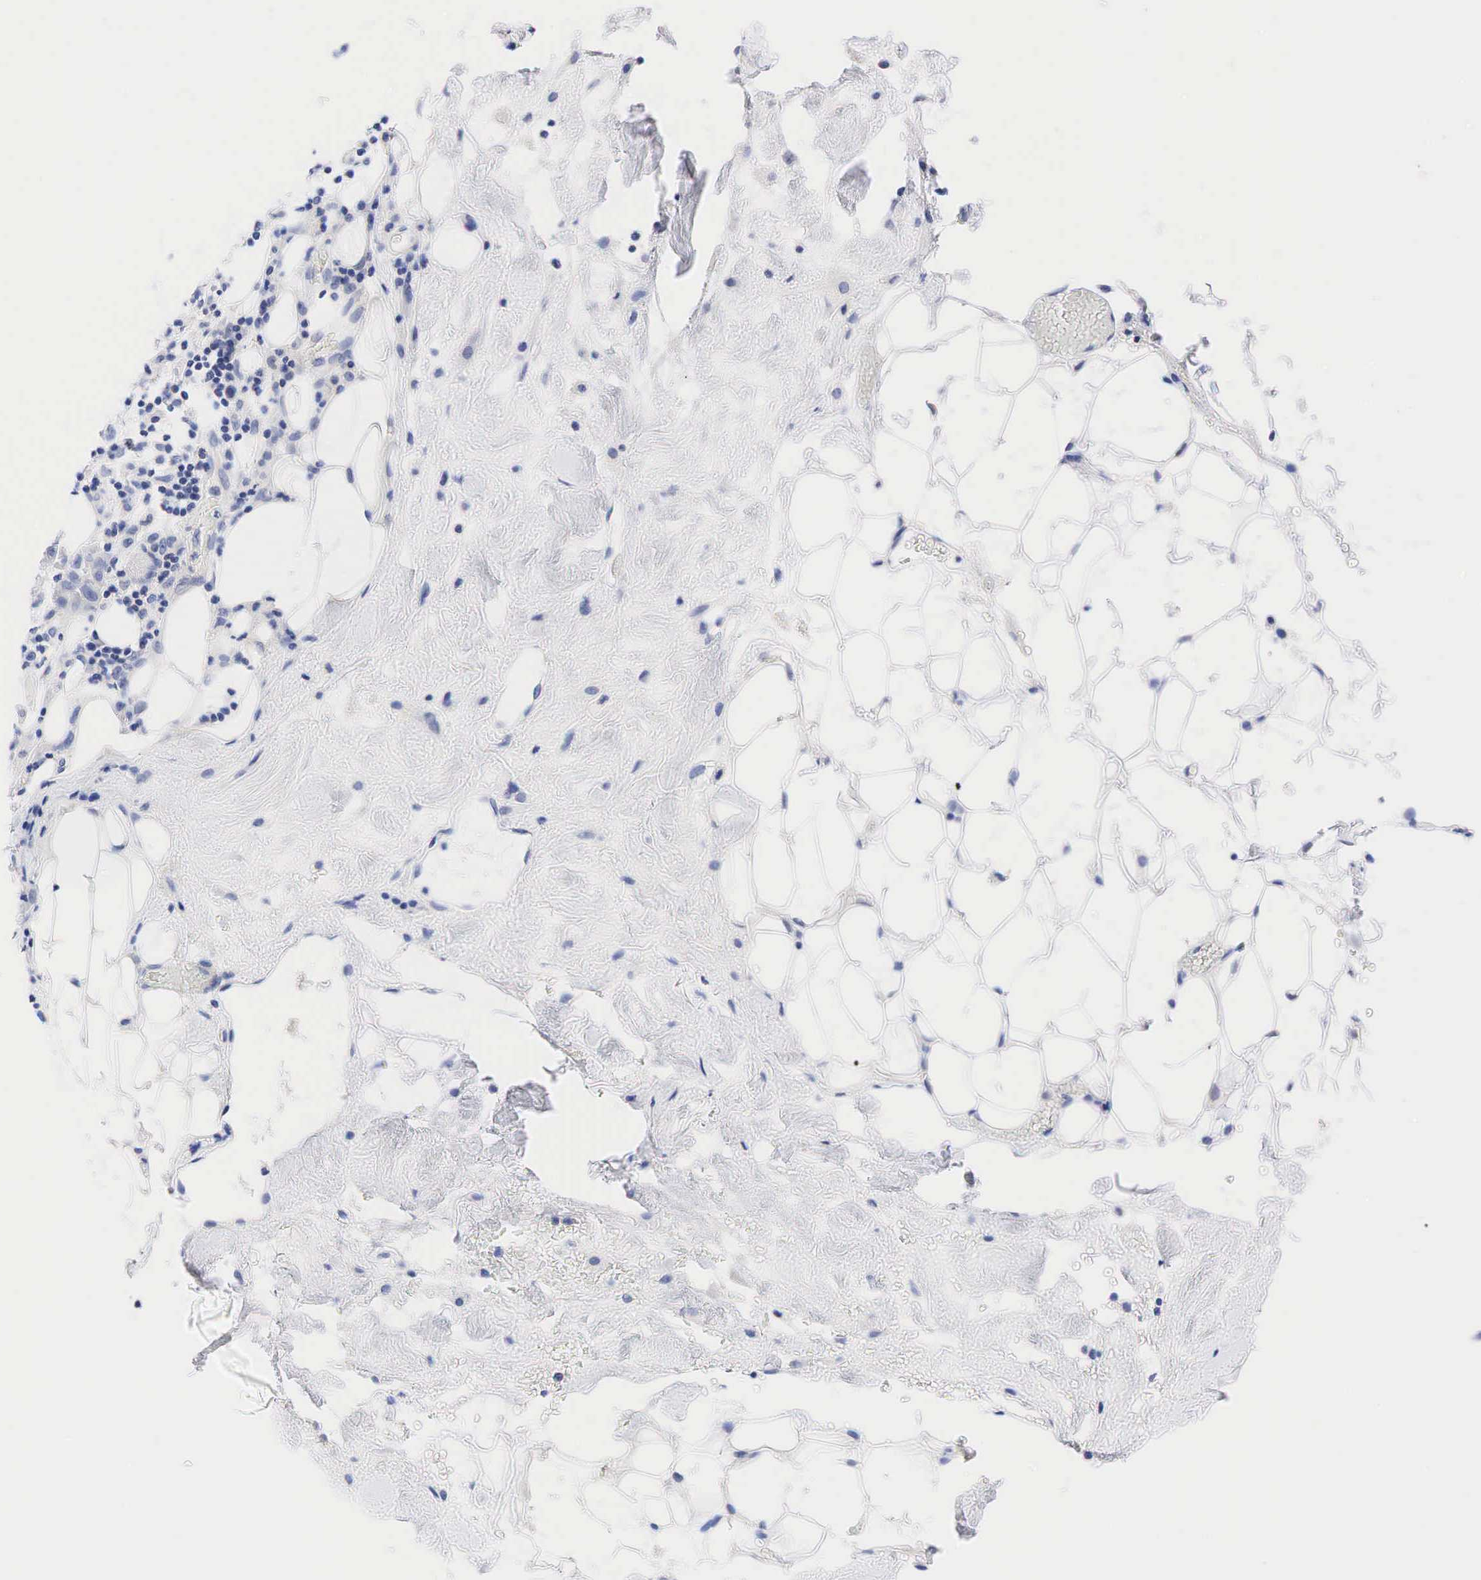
{"staining": {"intensity": "negative", "quantity": "none", "location": "none"}, "tissue": "skin cancer", "cell_type": "Tumor cells", "image_type": "cancer", "snomed": [{"axis": "morphology", "description": "Squamous cell carcinoma, NOS"}, {"axis": "topography", "description": "Skin"}], "caption": "Immunohistochemistry histopathology image of squamous cell carcinoma (skin) stained for a protein (brown), which reveals no expression in tumor cells. (Stains: DAB (3,3'-diaminobenzidine) immunohistochemistry with hematoxylin counter stain, Microscopy: brightfield microscopy at high magnification).", "gene": "AR", "patient": {"sex": "male", "age": 84}}